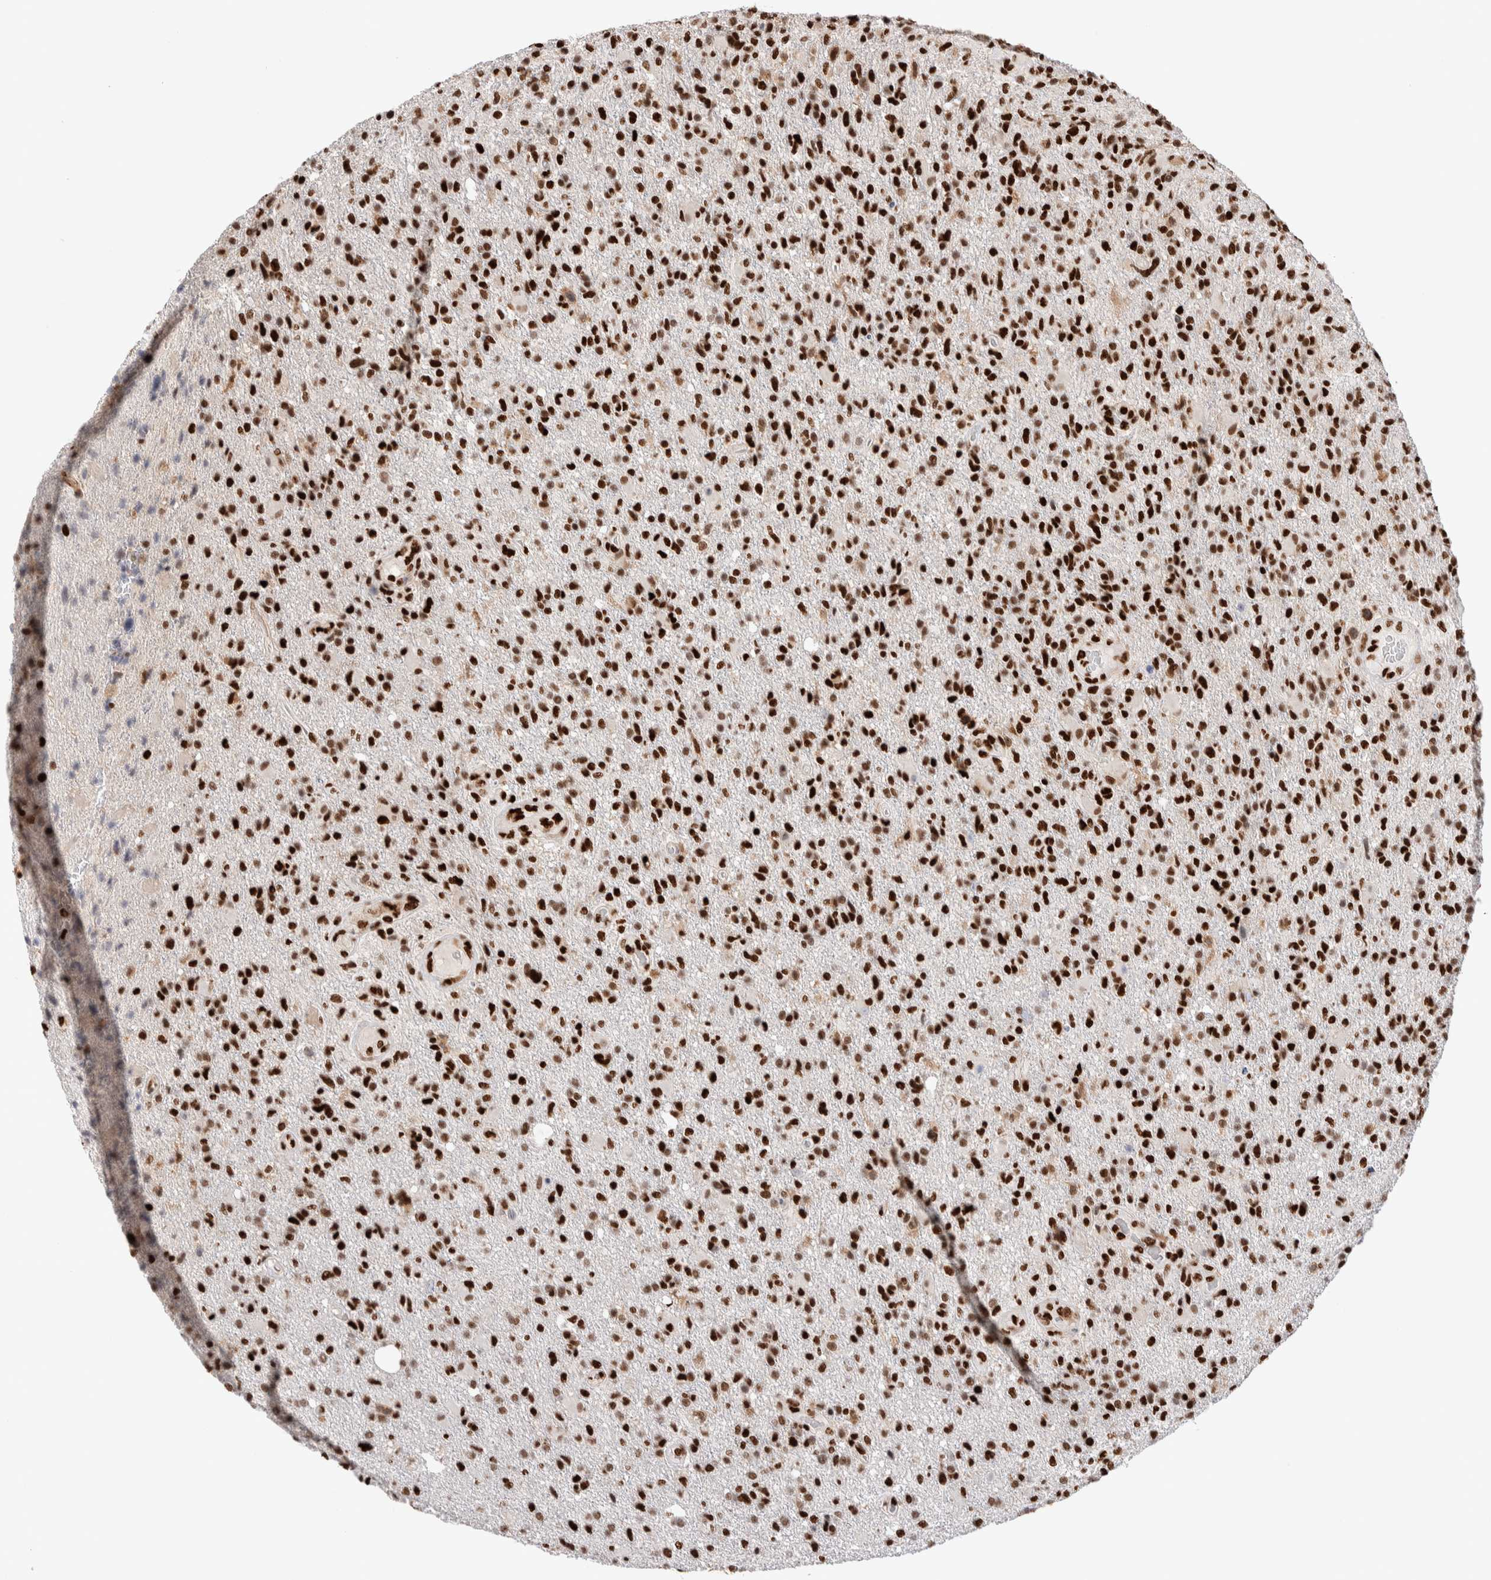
{"staining": {"intensity": "strong", "quantity": ">75%", "location": "nuclear"}, "tissue": "glioma", "cell_type": "Tumor cells", "image_type": "cancer", "snomed": [{"axis": "morphology", "description": "Glioma, malignant, High grade"}, {"axis": "topography", "description": "Brain"}], "caption": "Malignant glioma (high-grade) tissue shows strong nuclear expression in approximately >75% of tumor cells", "gene": "RNASEK-C17orf49", "patient": {"sex": "male", "age": 72}}